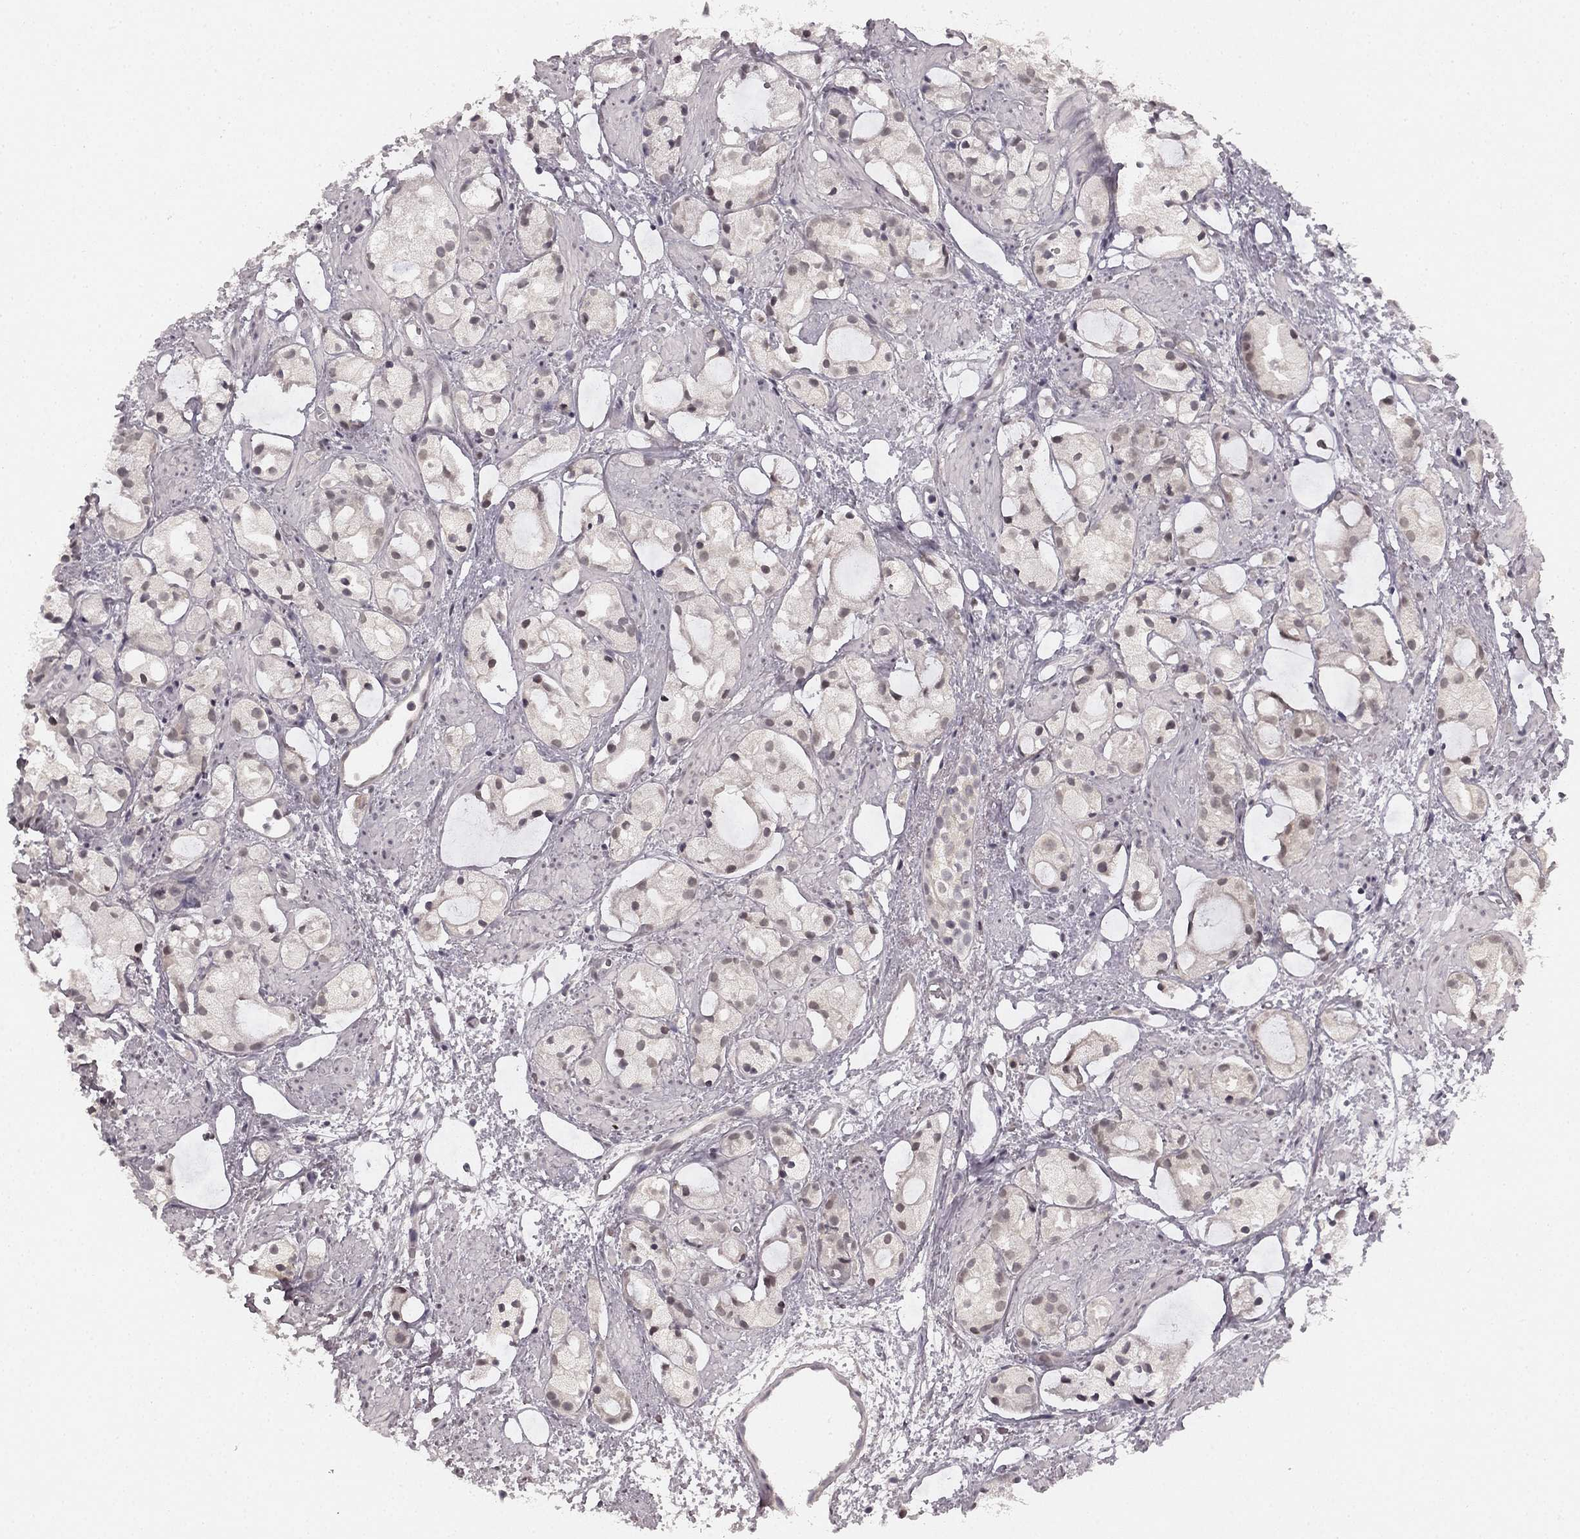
{"staining": {"intensity": "negative", "quantity": "none", "location": "none"}, "tissue": "prostate cancer", "cell_type": "Tumor cells", "image_type": "cancer", "snomed": [{"axis": "morphology", "description": "Adenocarcinoma, High grade"}, {"axis": "topography", "description": "Prostate"}], "caption": "DAB immunohistochemical staining of high-grade adenocarcinoma (prostate) exhibits no significant positivity in tumor cells.", "gene": "HCN4", "patient": {"sex": "male", "age": 85}}